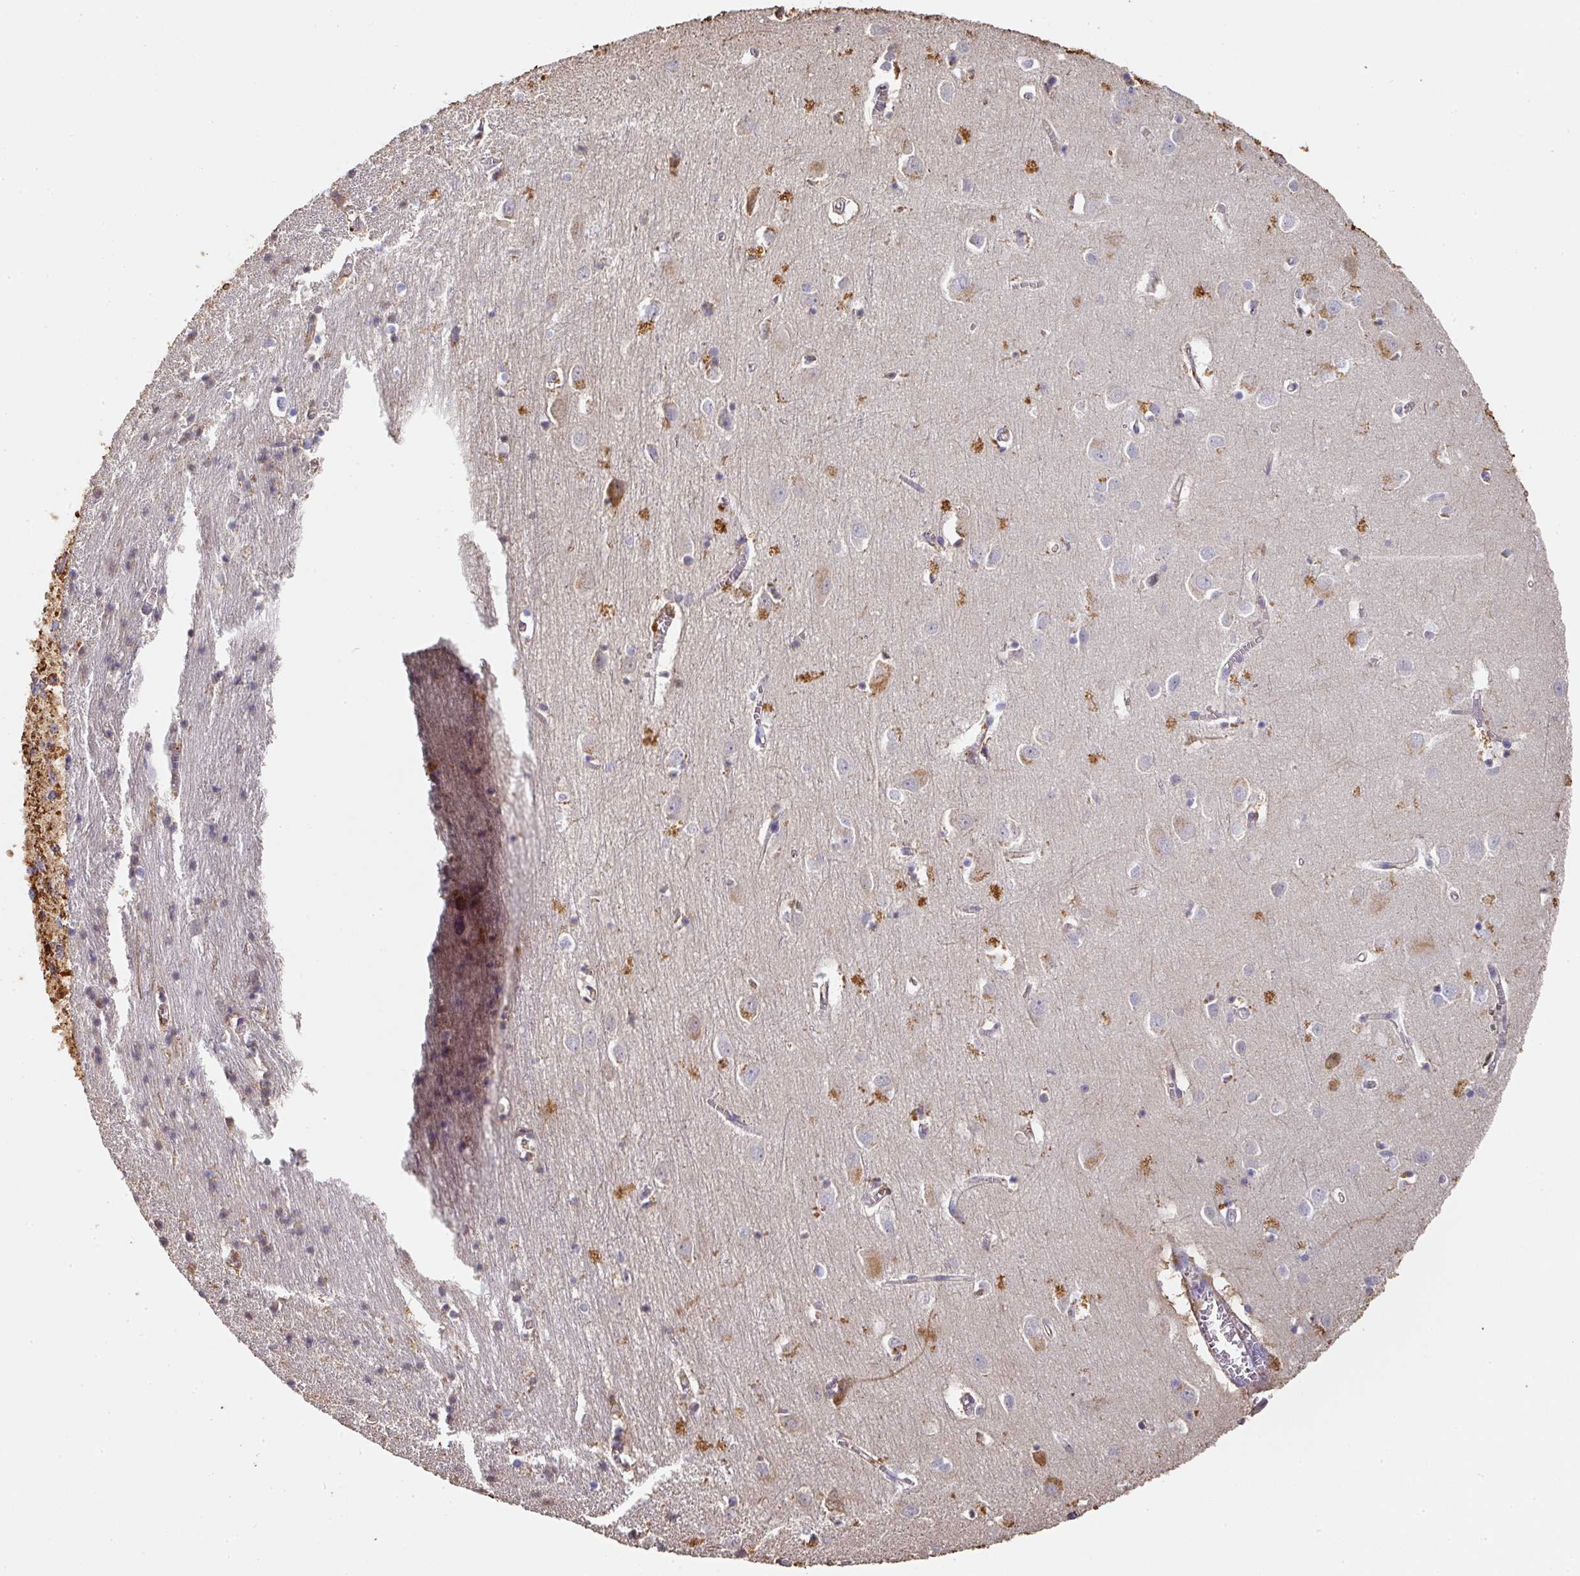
{"staining": {"intensity": "negative", "quantity": "none", "location": "none"}, "tissue": "cerebral cortex", "cell_type": "Endothelial cells", "image_type": "normal", "snomed": [{"axis": "morphology", "description": "Normal tissue, NOS"}, {"axis": "topography", "description": "Cerebral cortex"}], "caption": "IHC of unremarkable cerebral cortex reveals no expression in endothelial cells.", "gene": "ALB", "patient": {"sex": "male", "age": 70}}